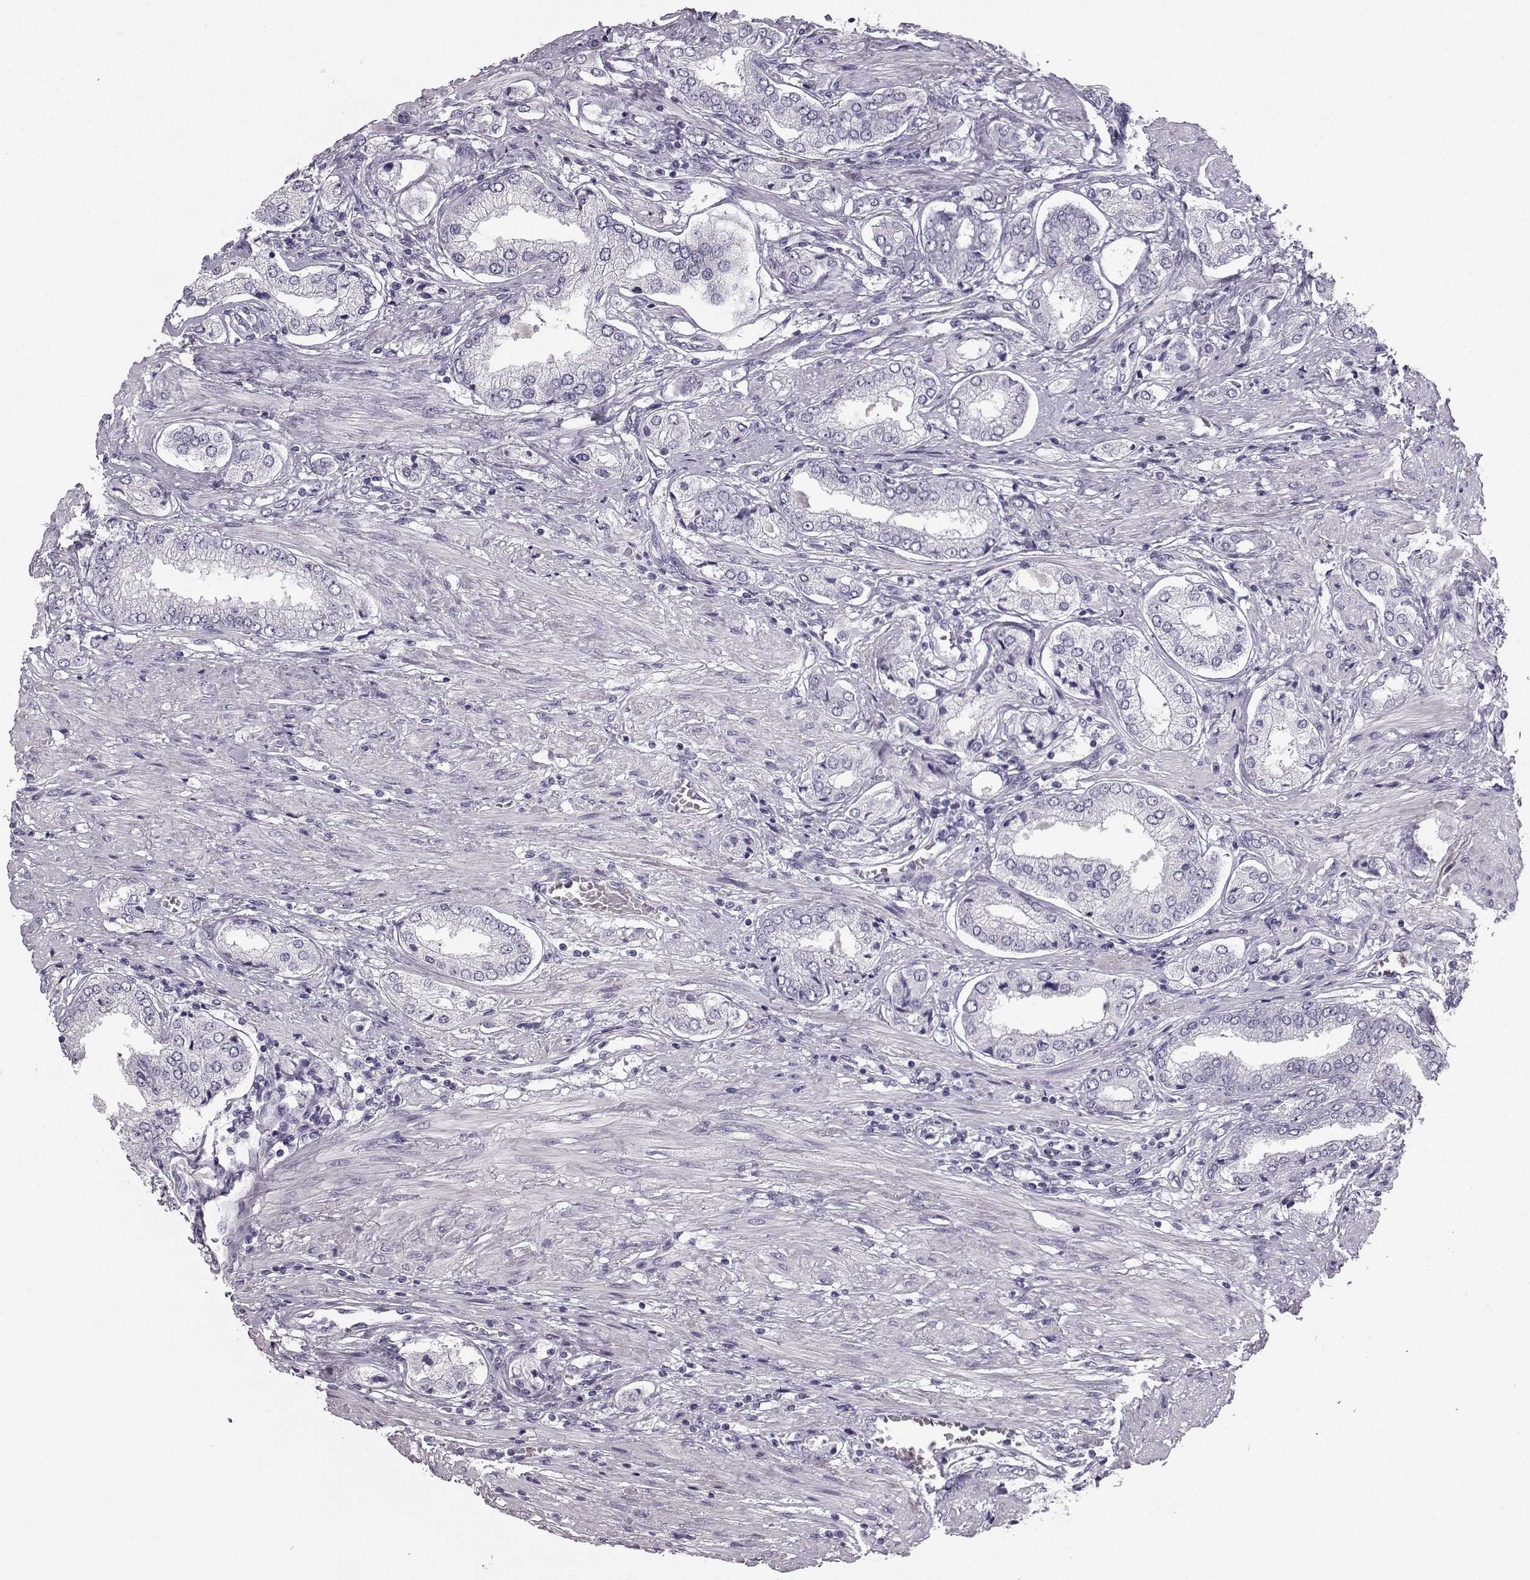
{"staining": {"intensity": "negative", "quantity": "none", "location": "none"}, "tissue": "prostate cancer", "cell_type": "Tumor cells", "image_type": "cancer", "snomed": [{"axis": "morphology", "description": "Adenocarcinoma, NOS"}, {"axis": "topography", "description": "Prostate"}], "caption": "Immunohistochemical staining of human prostate cancer exhibits no significant positivity in tumor cells.", "gene": "BFSP2", "patient": {"sex": "male", "age": 63}}